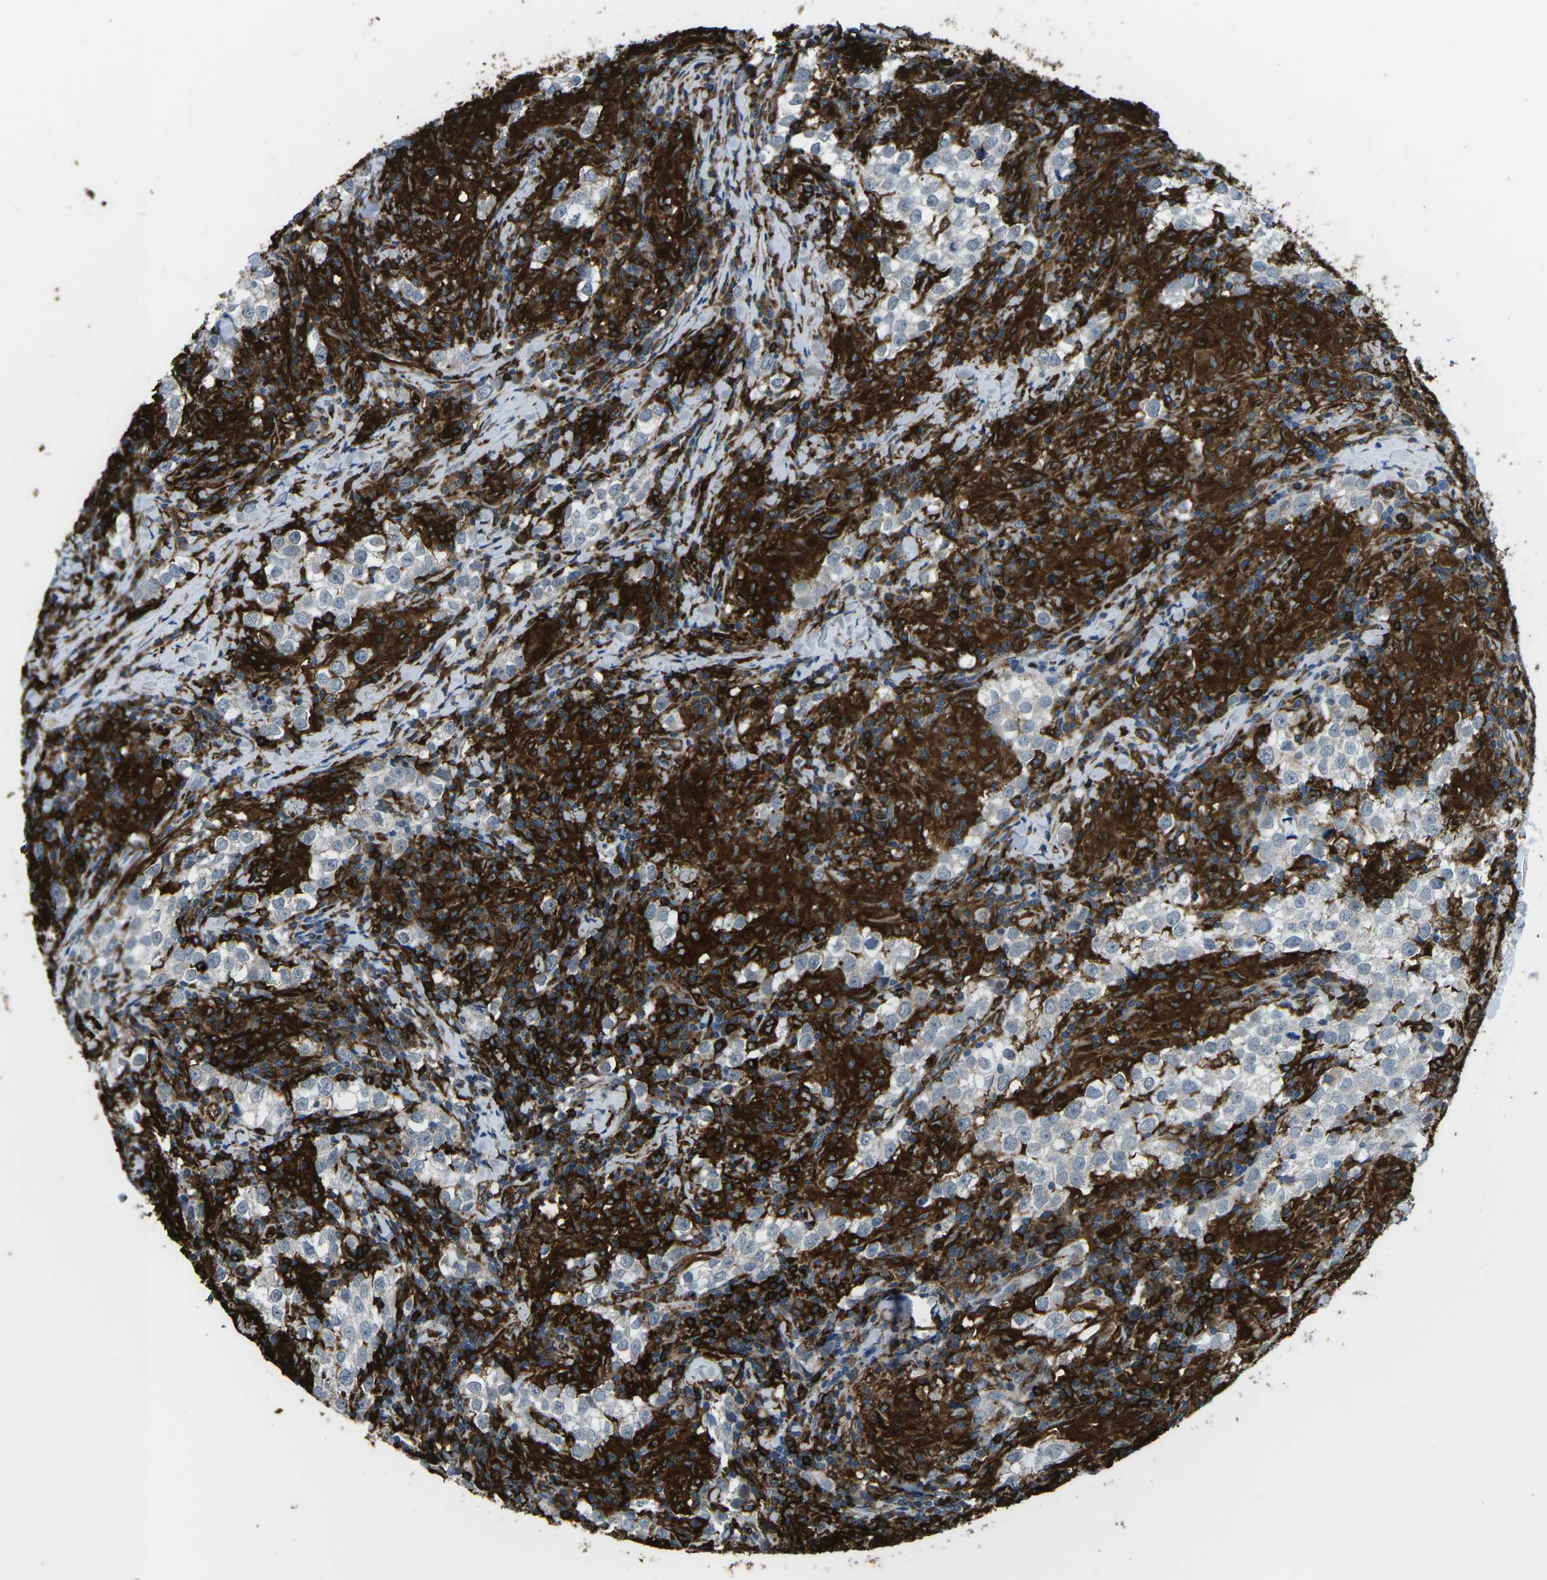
{"staining": {"intensity": "negative", "quantity": "none", "location": "none"}, "tissue": "testis cancer", "cell_type": "Tumor cells", "image_type": "cancer", "snomed": [{"axis": "morphology", "description": "Seminoma, NOS"}, {"axis": "morphology", "description": "Carcinoma, Embryonal, NOS"}, {"axis": "topography", "description": "Testis"}], "caption": "Testis cancer (embryonal carcinoma) stained for a protein using IHC shows no staining tumor cells.", "gene": "PTPN1", "patient": {"sex": "male", "age": 36}}